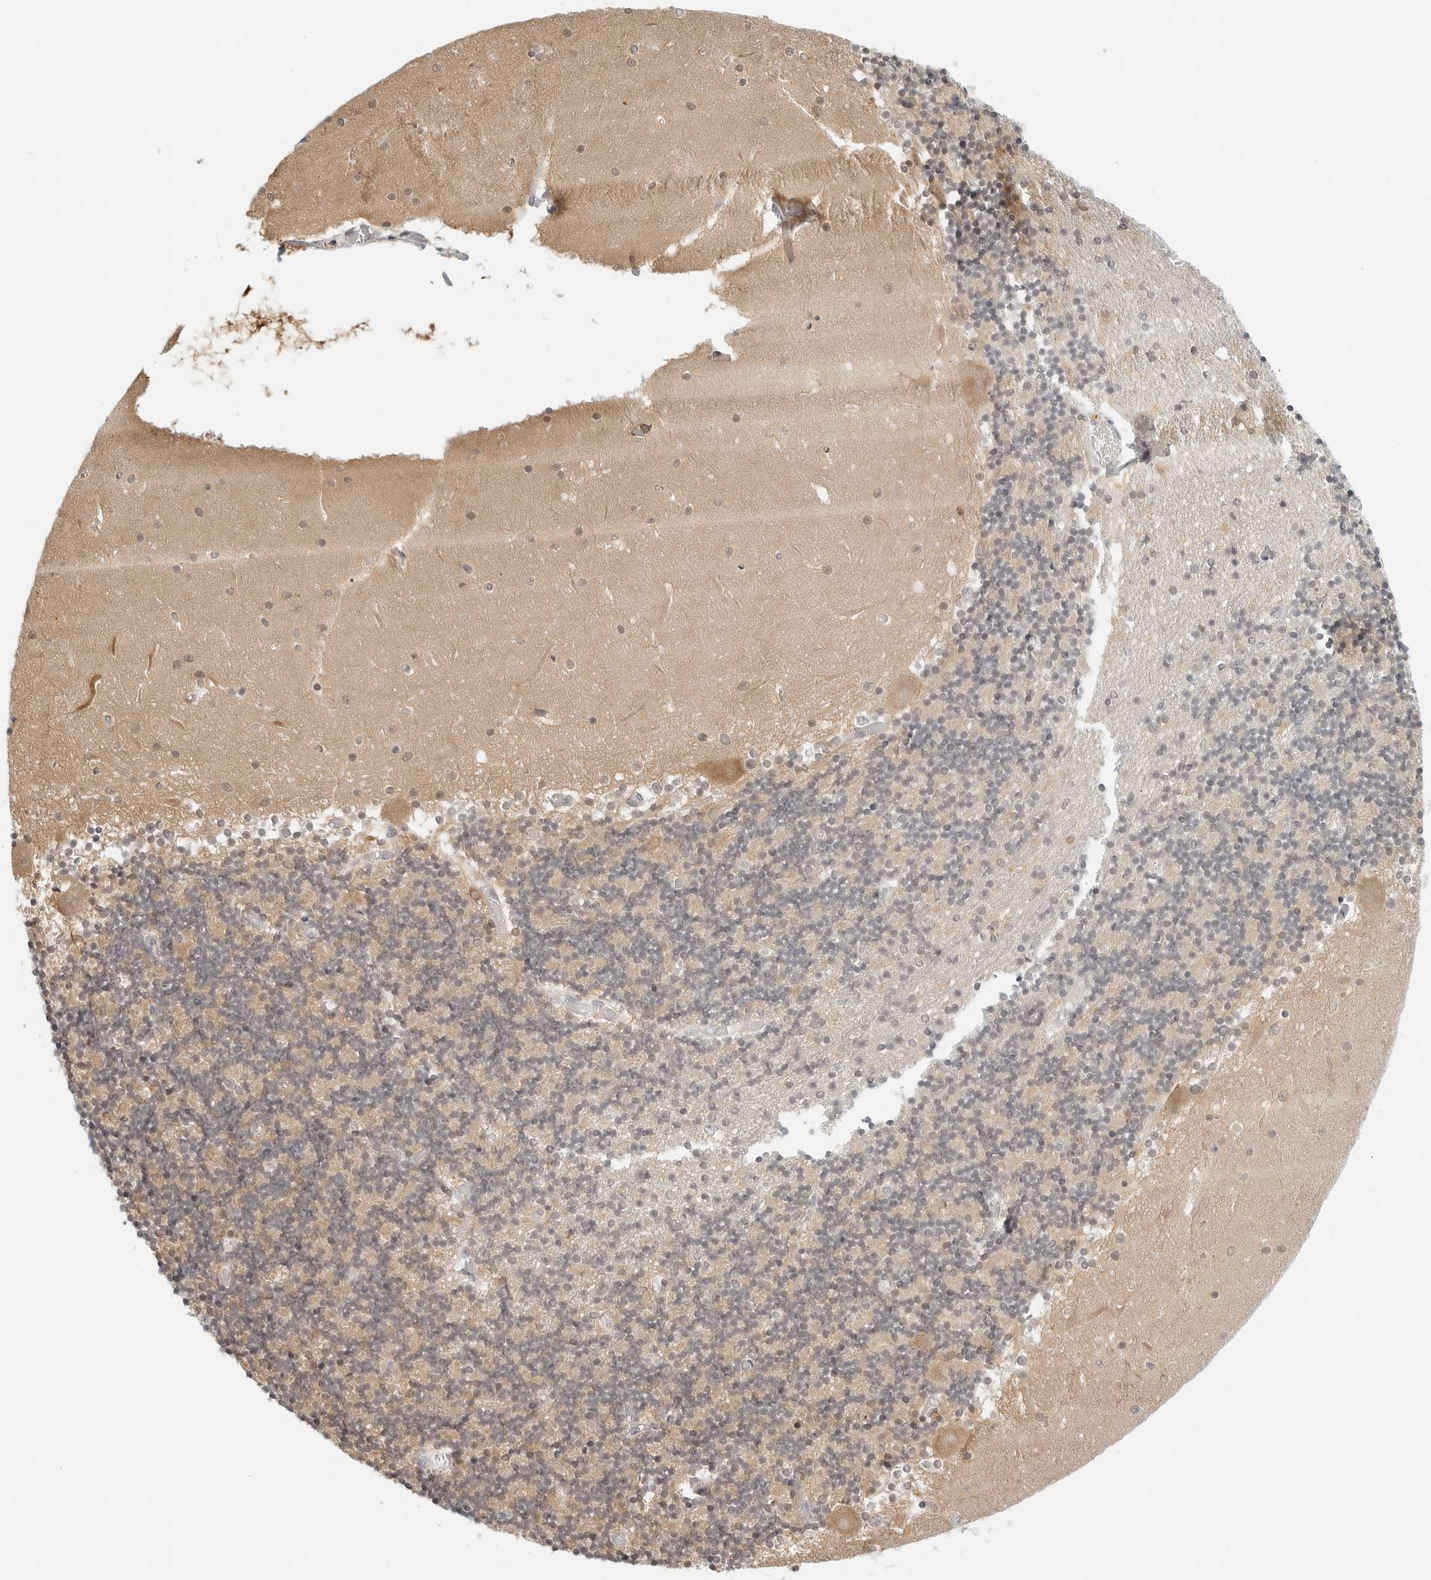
{"staining": {"intensity": "weak", "quantity": "<25%", "location": "cytoplasmic/membranous,nuclear"}, "tissue": "cerebellum", "cell_type": "Cells in granular layer", "image_type": "normal", "snomed": [{"axis": "morphology", "description": "Normal tissue, NOS"}, {"axis": "topography", "description": "Cerebellum"}], "caption": "DAB immunohistochemical staining of benign human cerebellum reveals no significant expression in cells in granular layer. Nuclei are stained in blue.", "gene": "PARP10", "patient": {"sex": "female", "age": 28}}